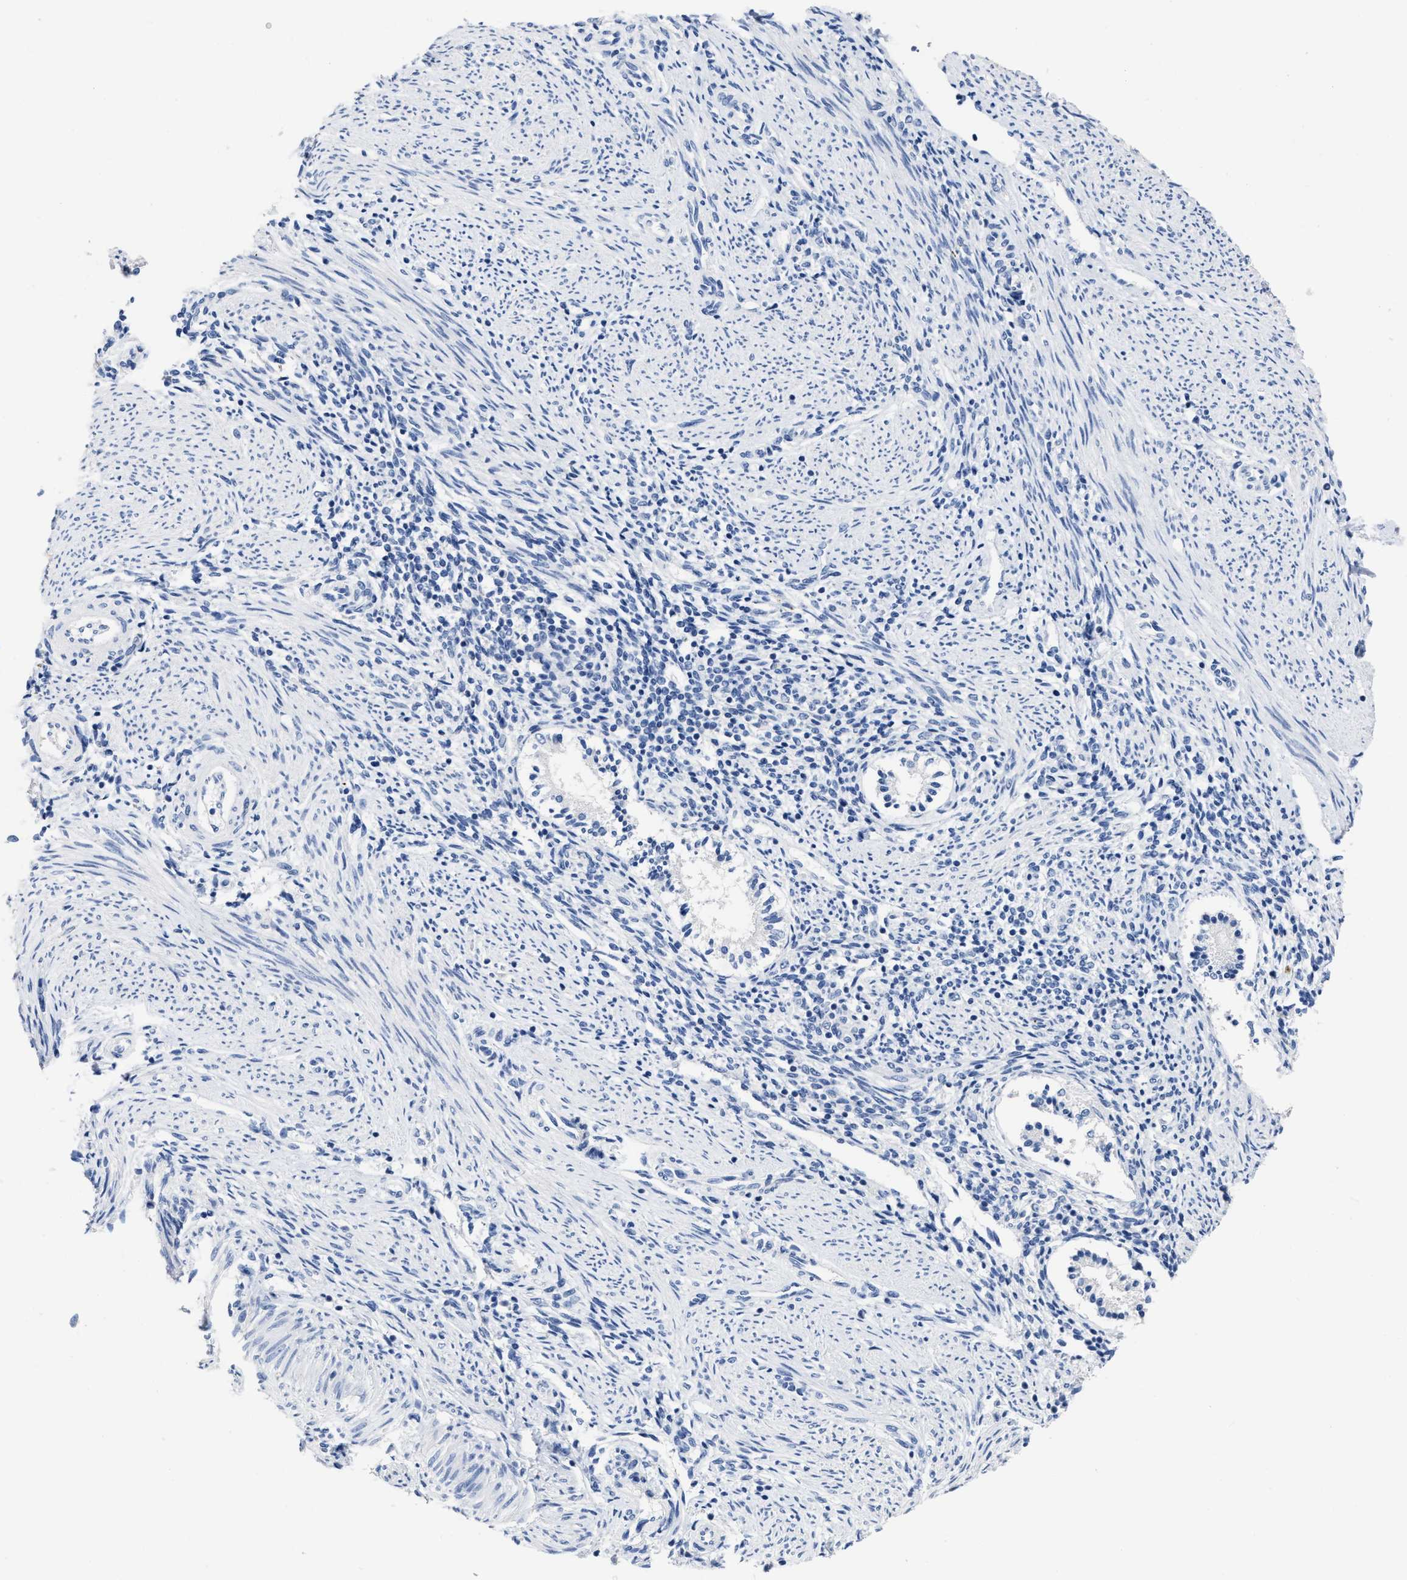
{"staining": {"intensity": "negative", "quantity": "none", "location": "none"}, "tissue": "endometrium", "cell_type": "Cells in endometrial stroma", "image_type": "normal", "snomed": [{"axis": "morphology", "description": "Normal tissue, NOS"}, {"axis": "topography", "description": "Endometrium"}], "caption": "An immunohistochemistry (IHC) photomicrograph of unremarkable endometrium is shown. There is no staining in cells in endometrial stroma of endometrium. (DAB (3,3'-diaminobenzidine) IHC with hematoxylin counter stain).", "gene": "CEACAM5", "patient": {"sex": "female", "age": 42}}